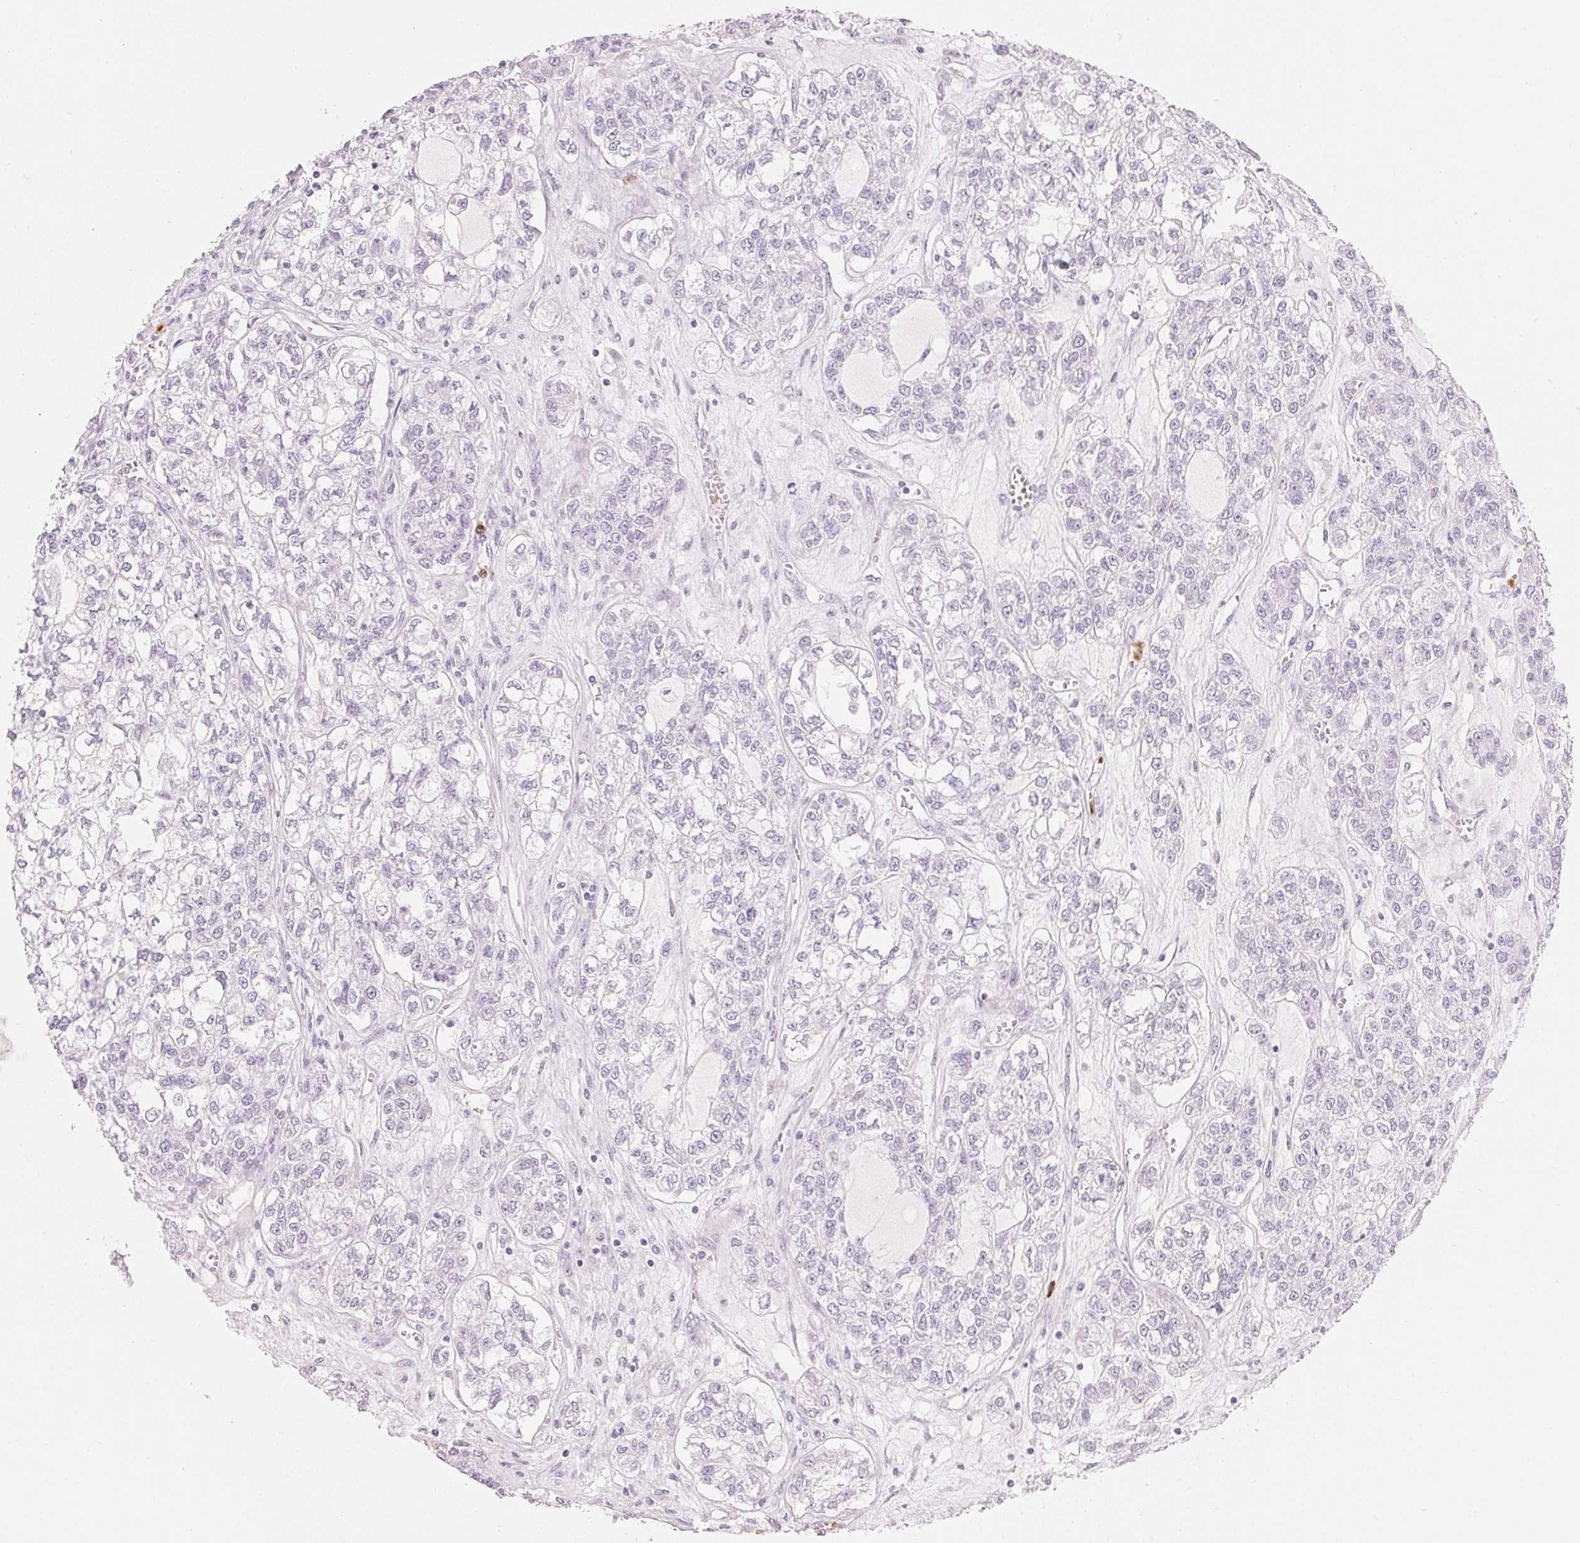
{"staining": {"intensity": "negative", "quantity": "none", "location": "none"}, "tissue": "ovarian cancer", "cell_type": "Tumor cells", "image_type": "cancer", "snomed": [{"axis": "morphology", "description": "Carcinoma, endometroid"}, {"axis": "topography", "description": "Ovary"}], "caption": "This is an IHC photomicrograph of human endometroid carcinoma (ovarian). There is no staining in tumor cells.", "gene": "KLK7", "patient": {"sex": "female", "age": 64}}